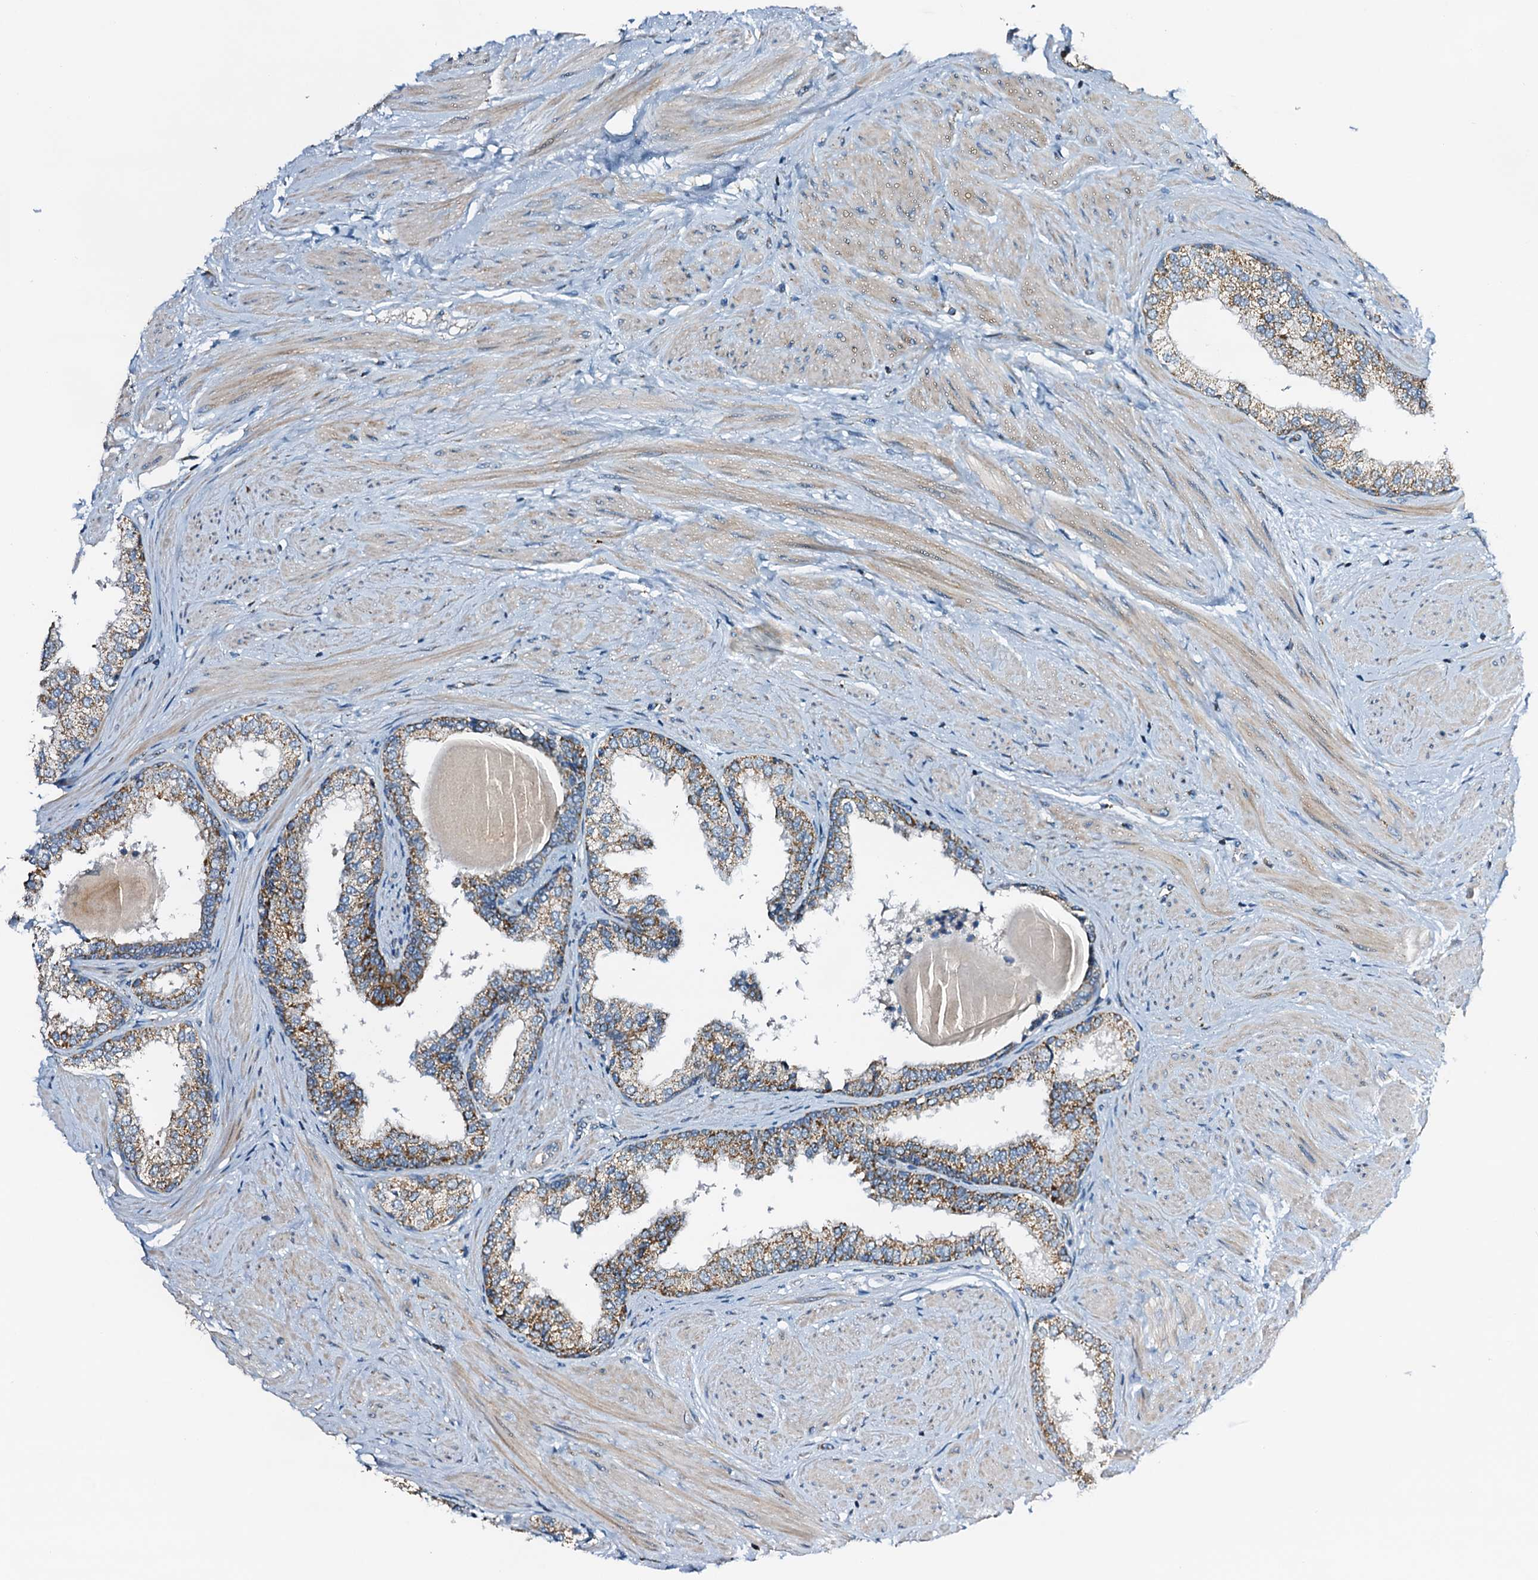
{"staining": {"intensity": "moderate", "quantity": ">75%", "location": "cytoplasmic/membranous"}, "tissue": "prostate", "cell_type": "Glandular cells", "image_type": "normal", "snomed": [{"axis": "morphology", "description": "Normal tissue, NOS"}, {"axis": "topography", "description": "Prostate"}], "caption": "Immunohistochemistry (IHC) (DAB (3,3'-diaminobenzidine)) staining of normal prostate demonstrates moderate cytoplasmic/membranous protein staining in about >75% of glandular cells. The staining is performed using DAB brown chromogen to label protein expression. The nuclei are counter-stained blue using hematoxylin.", "gene": "POC1A", "patient": {"sex": "male", "age": 48}}